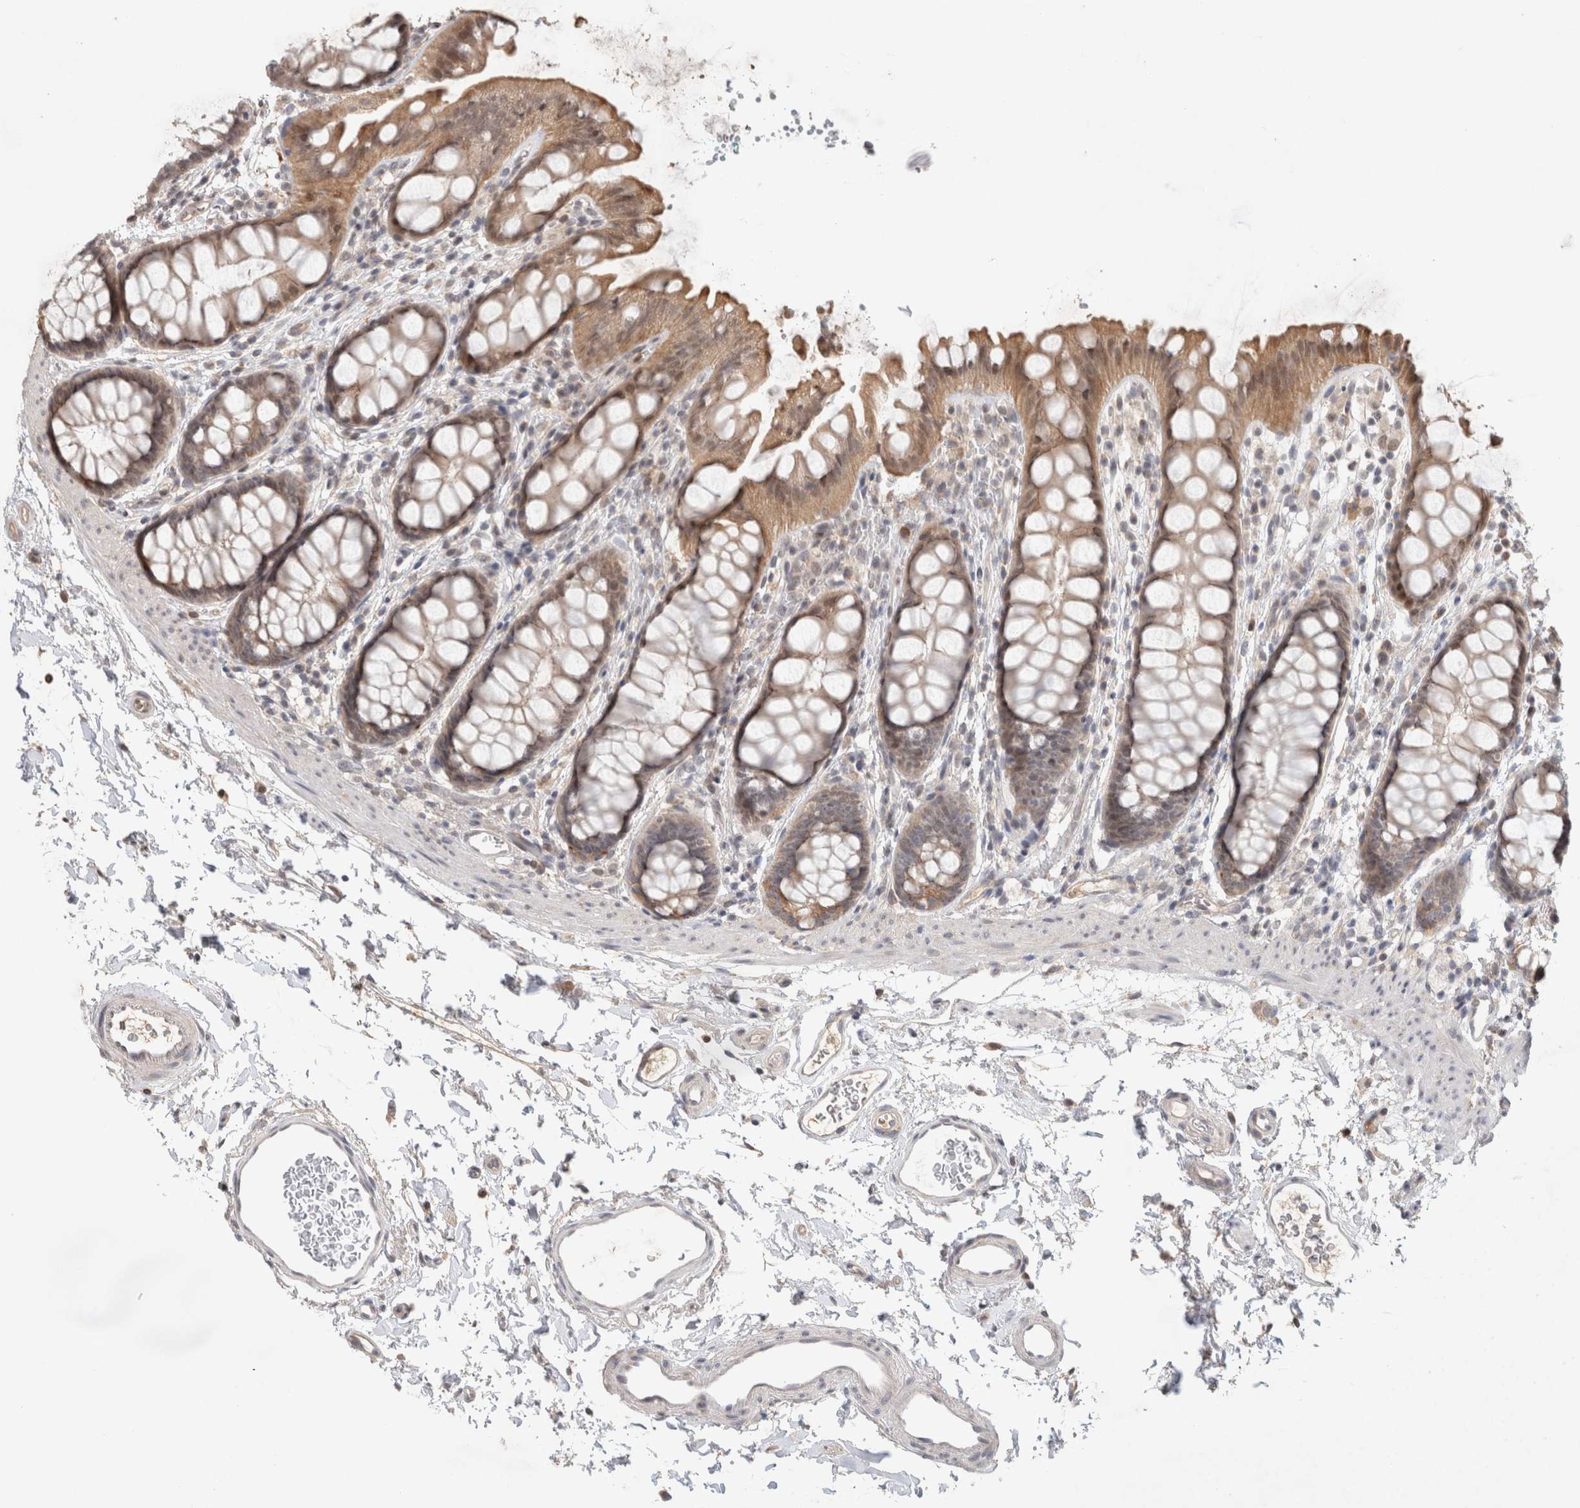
{"staining": {"intensity": "weak", "quantity": ">75%", "location": "cytoplasmic/membranous"}, "tissue": "rectum", "cell_type": "Glandular cells", "image_type": "normal", "snomed": [{"axis": "morphology", "description": "Normal tissue, NOS"}, {"axis": "topography", "description": "Rectum"}], "caption": "Immunohistochemistry staining of normal rectum, which displays low levels of weak cytoplasmic/membranous staining in approximately >75% of glandular cells indicating weak cytoplasmic/membranous protein staining. The staining was performed using DAB (brown) for protein detection and nuclei were counterstained in hematoxylin (blue).", "gene": "SYDE2", "patient": {"sex": "female", "age": 65}}